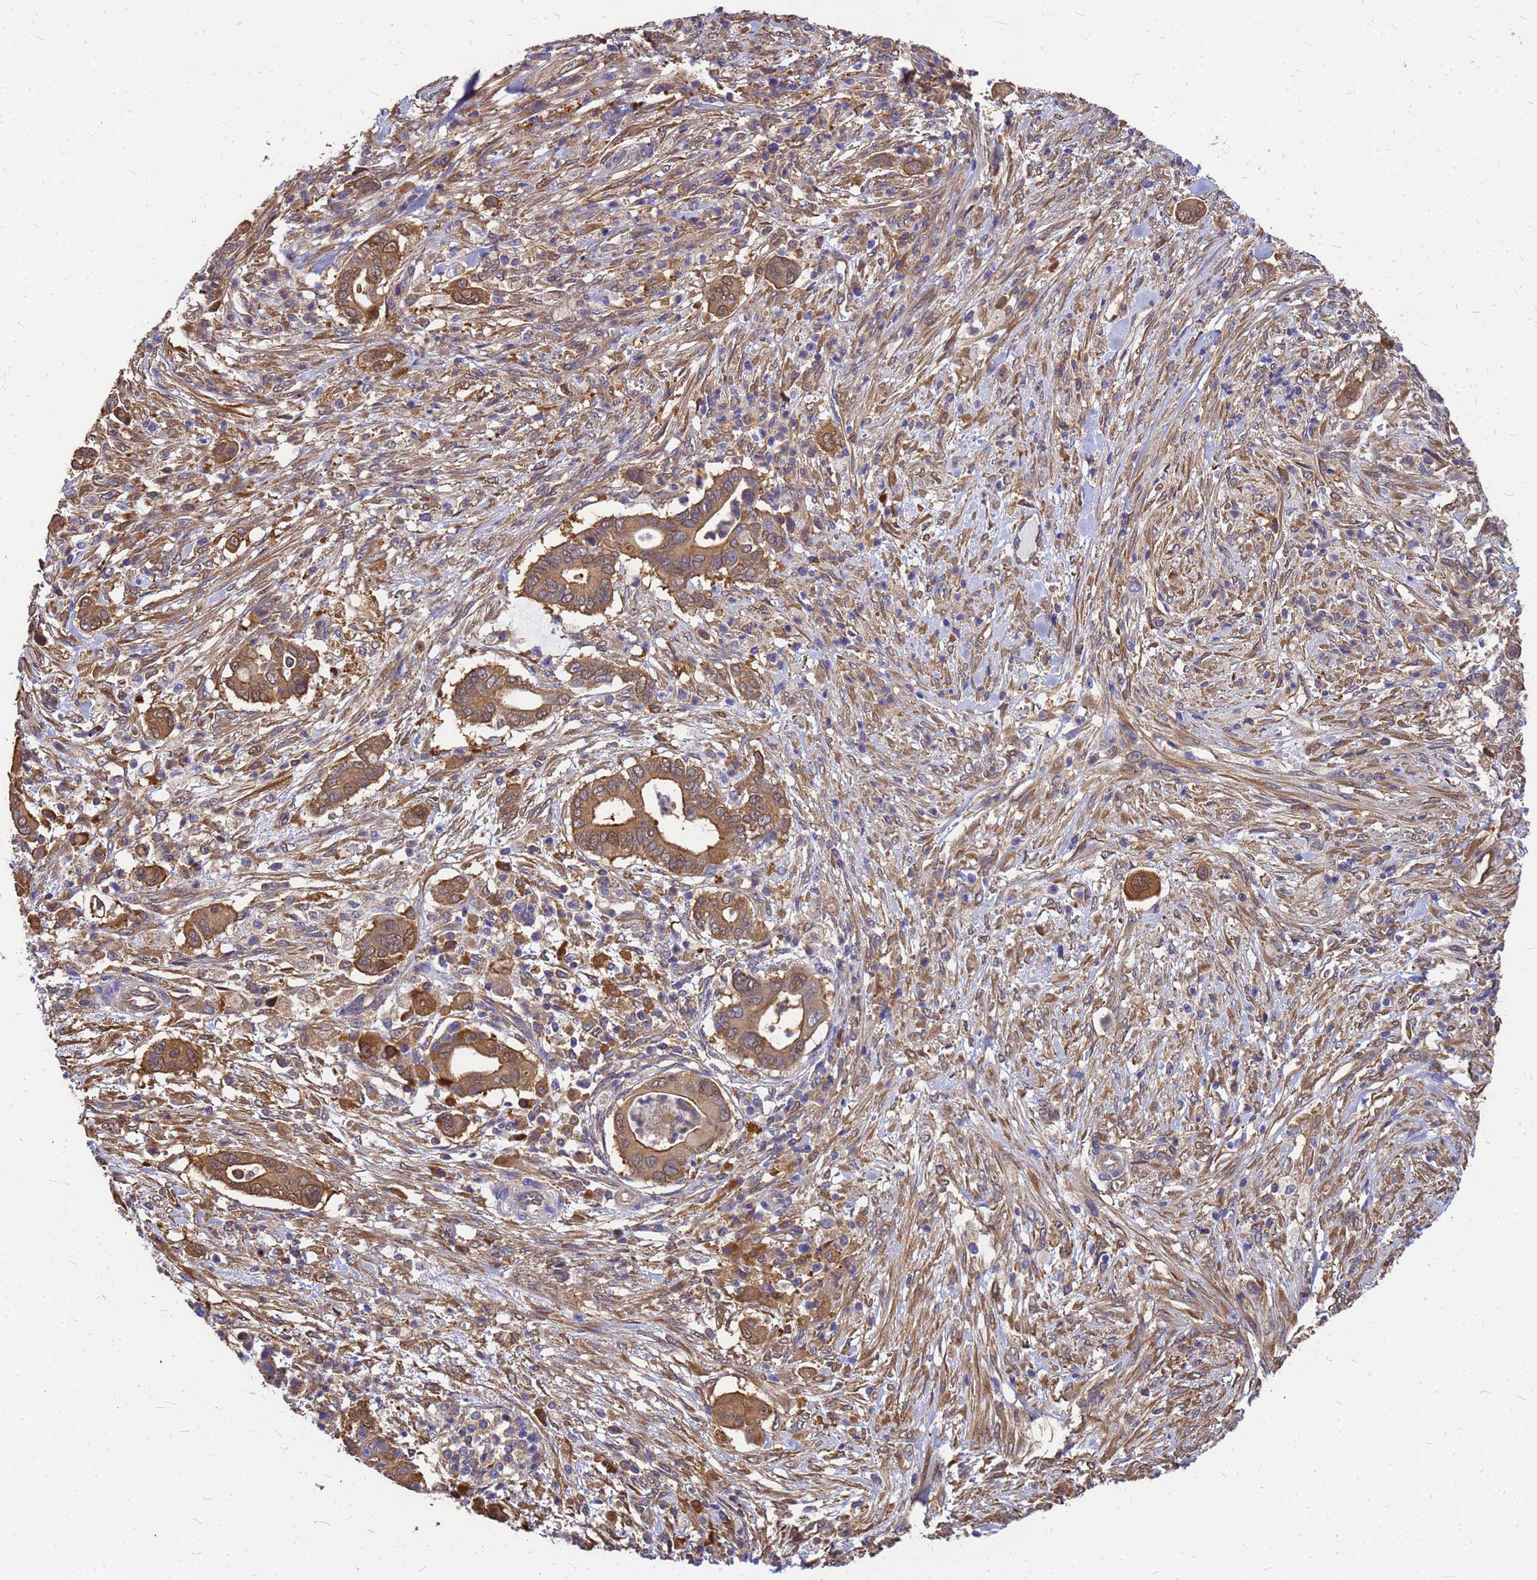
{"staining": {"intensity": "moderate", "quantity": ">75%", "location": "cytoplasmic/membranous"}, "tissue": "pancreatic cancer", "cell_type": "Tumor cells", "image_type": "cancer", "snomed": [{"axis": "morphology", "description": "Adenocarcinoma, NOS"}, {"axis": "topography", "description": "Pancreas"}], "caption": "High-power microscopy captured an immunohistochemistry photomicrograph of pancreatic cancer, revealing moderate cytoplasmic/membranous positivity in approximately >75% of tumor cells. (DAB (3,3'-diaminobenzidine) = brown stain, brightfield microscopy at high magnification).", "gene": "GID4", "patient": {"sex": "male", "age": 68}}